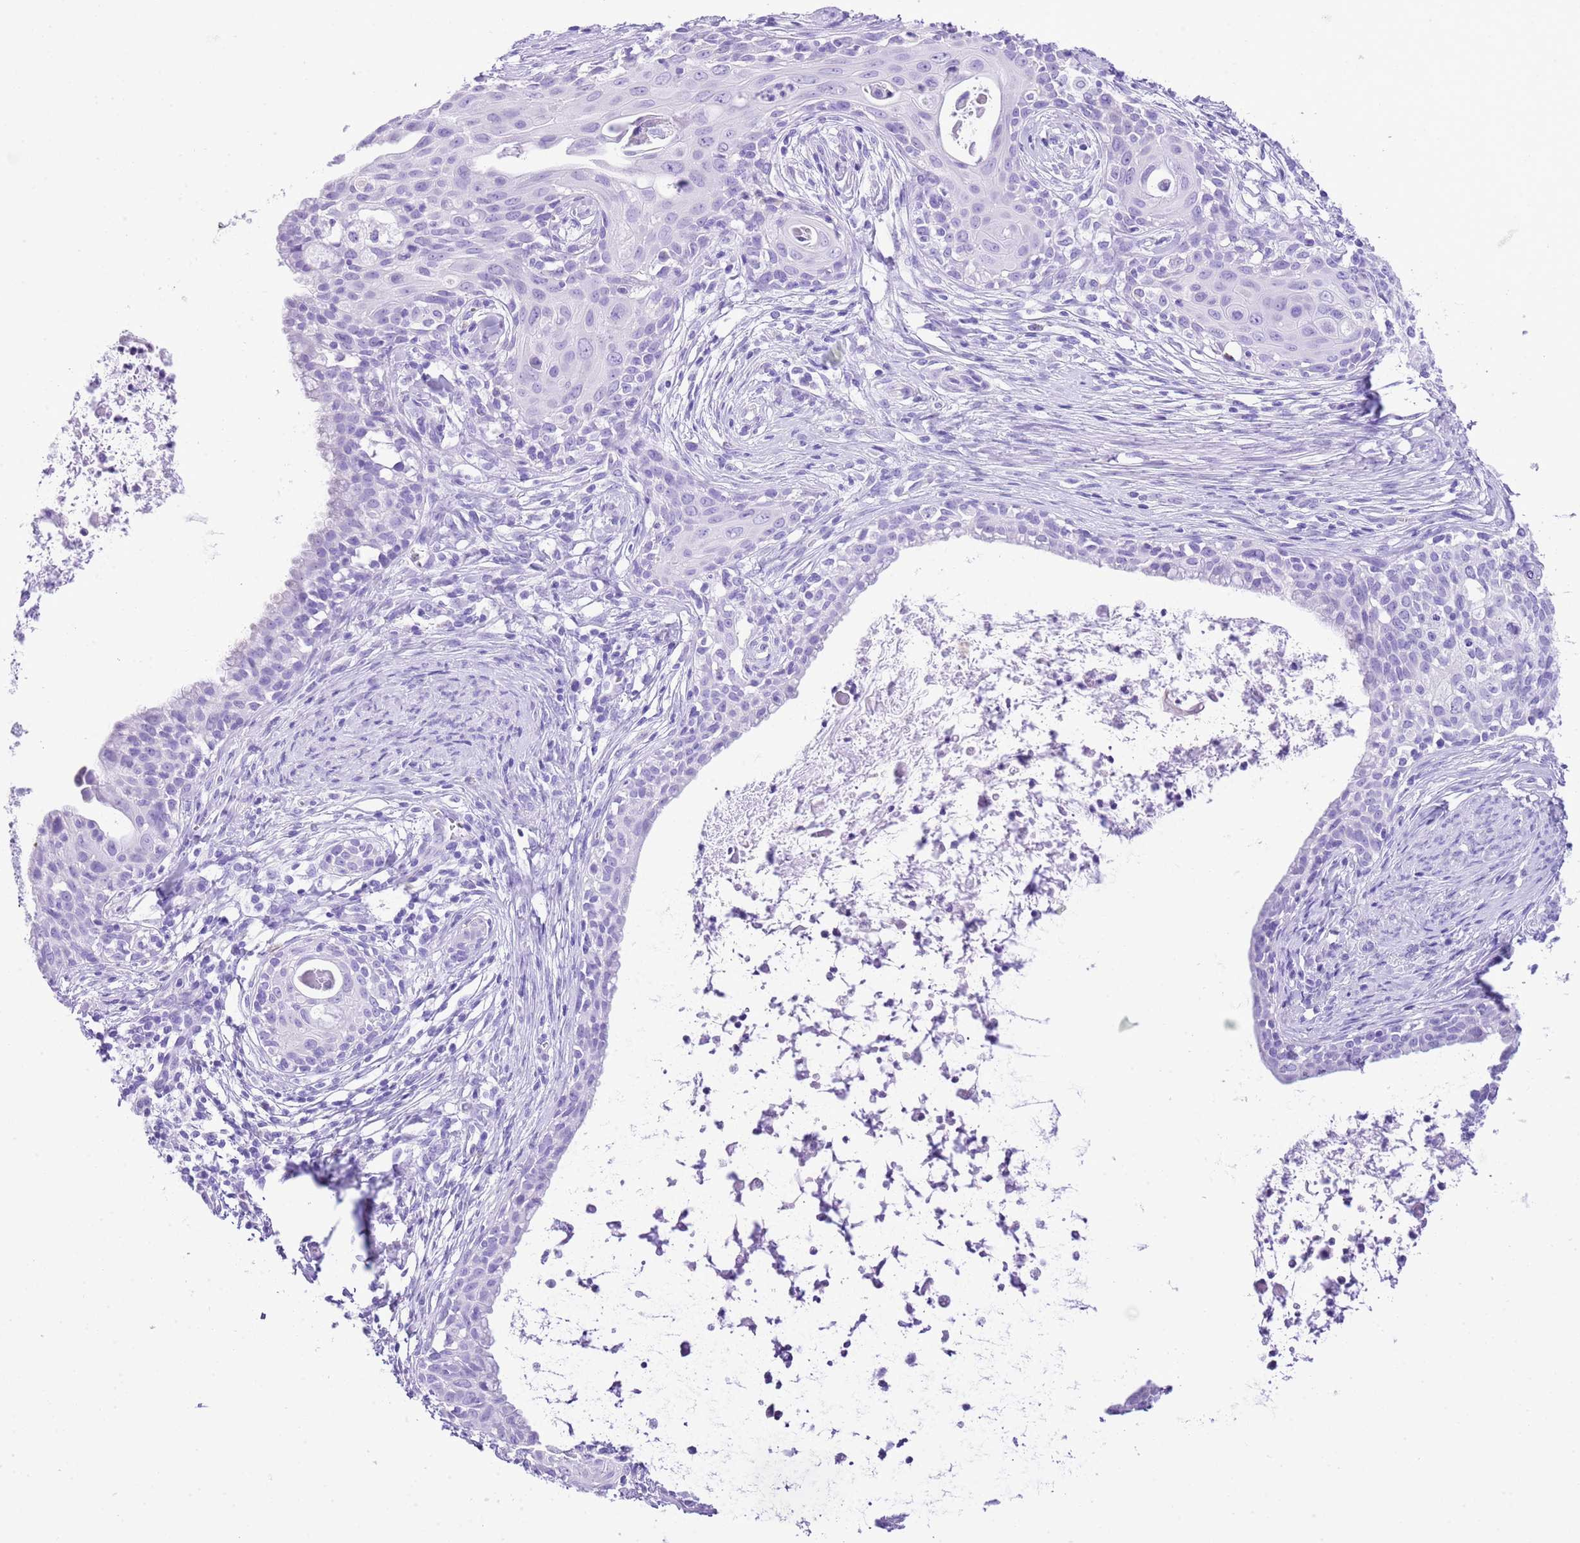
{"staining": {"intensity": "negative", "quantity": "none", "location": "none"}, "tissue": "cervical cancer", "cell_type": "Tumor cells", "image_type": "cancer", "snomed": [{"axis": "morphology", "description": "Squamous cell carcinoma, NOS"}, {"axis": "topography", "description": "Cervix"}], "caption": "High magnification brightfield microscopy of cervical squamous cell carcinoma stained with DAB (3,3'-diaminobenzidine) (brown) and counterstained with hematoxylin (blue): tumor cells show no significant positivity.", "gene": "KCNC1", "patient": {"sex": "female", "age": 52}}